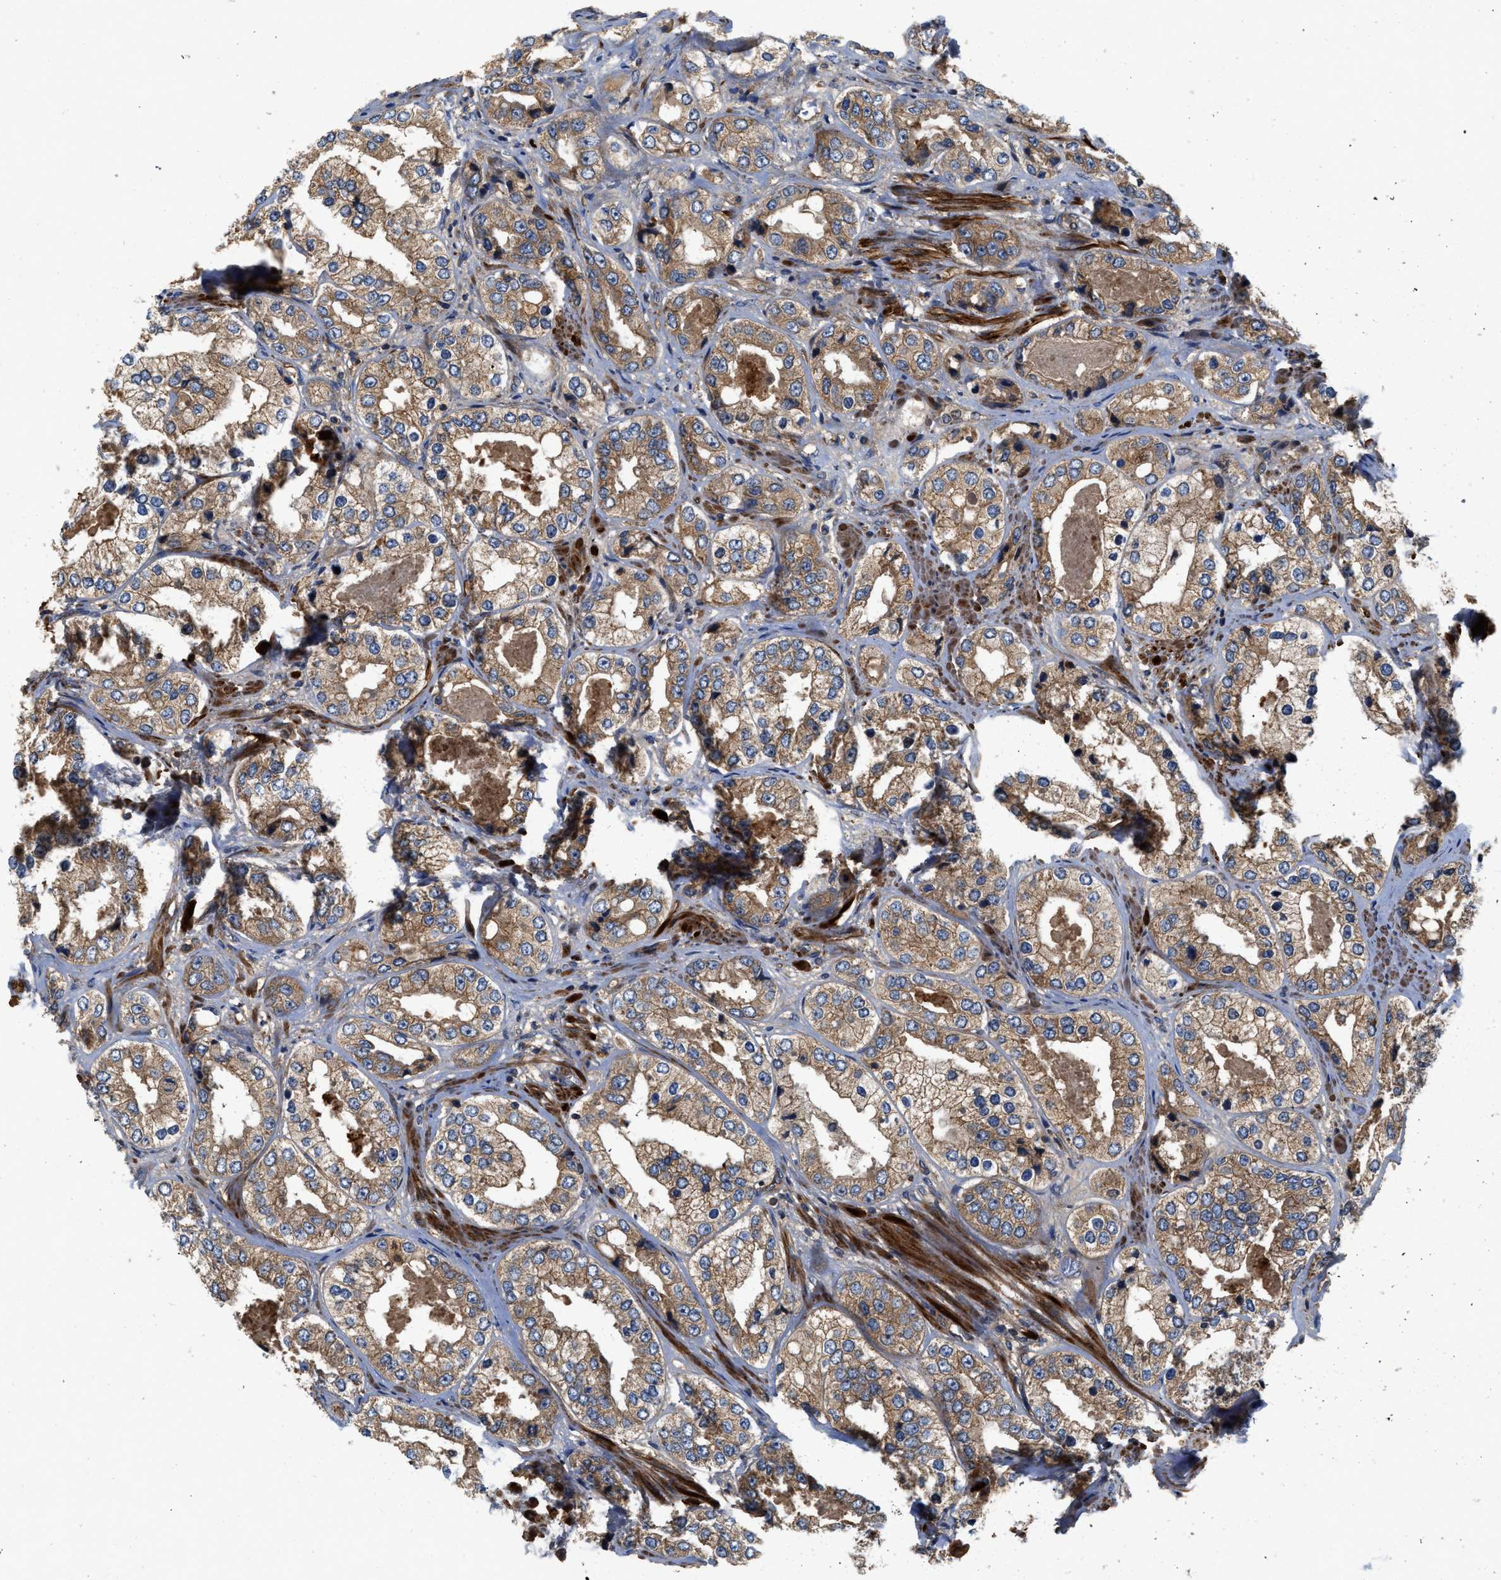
{"staining": {"intensity": "moderate", "quantity": ">75%", "location": "cytoplasmic/membranous"}, "tissue": "prostate cancer", "cell_type": "Tumor cells", "image_type": "cancer", "snomed": [{"axis": "morphology", "description": "Adenocarcinoma, High grade"}, {"axis": "topography", "description": "Prostate"}], "caption": "About >75% of tumor cells in high-grade adenocarcinoma (prostate) show moderate cytoplasmic/membranous protein staining as visualized by brown immunohistochemical staining.", "gene": "CNNM3", "patient": {"sex": "male", "age": 61}}